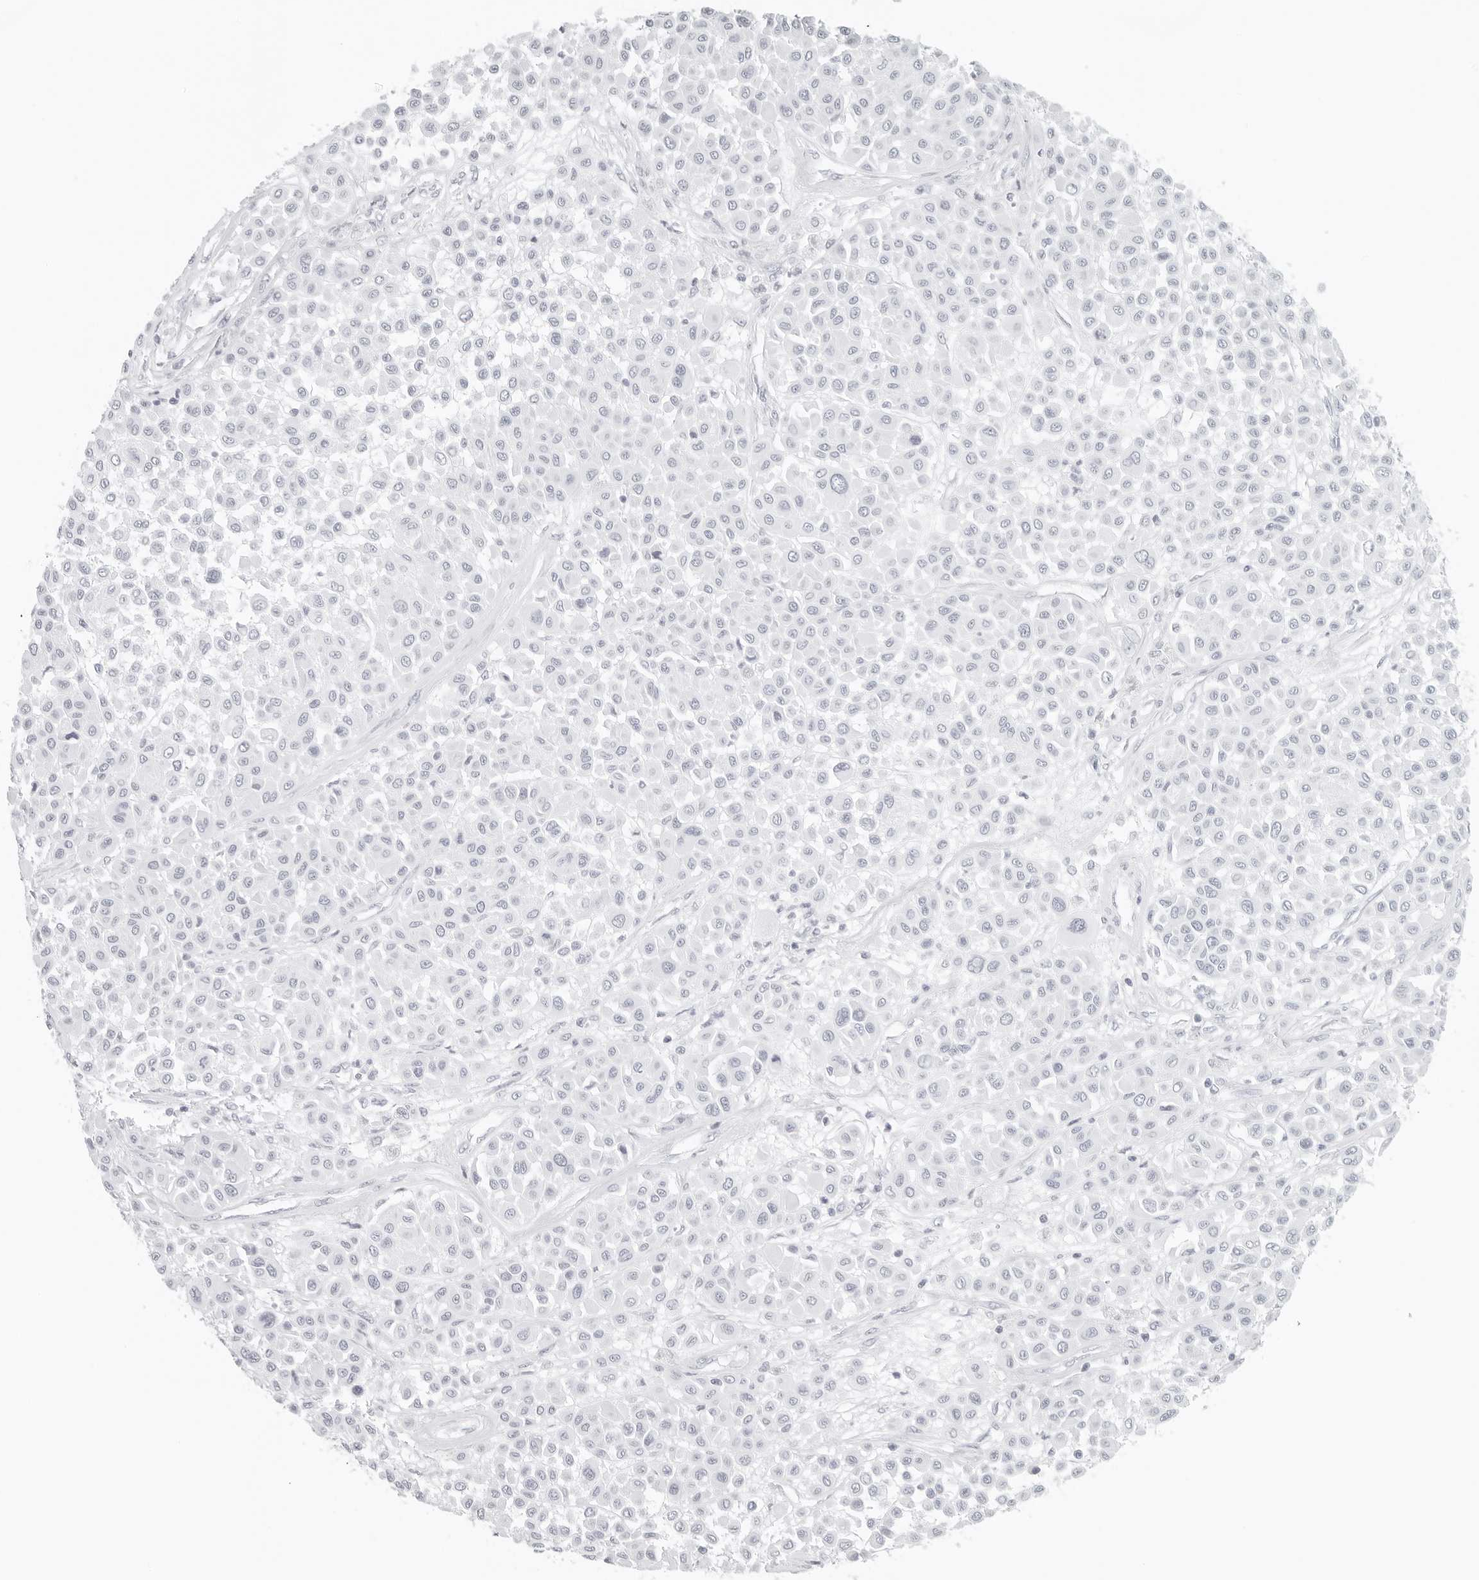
{"staining": {"intensity": "negative", "quantity": "none", "location": "none"}, "tissue": "melanoma", "cell_type": "Tumor cells", "image_type": "cancer", "snomed": [{"axis": "morphology", "description": "Malignant melanoma, Metastatic site"}, {"axis": "topography", "description": "Soft tissue"}], "caption": "IHC of human malignant melanoma (metastatic site) demonstrates no positivity in tumor cells. (Stains: DAB immunohistochemistry with hematoxylin counter stain, Microscopy: brightfield microscopy at high magnification).", "gene": "RPS6KC1", "patient": {"sex": "male", "age": 41}}